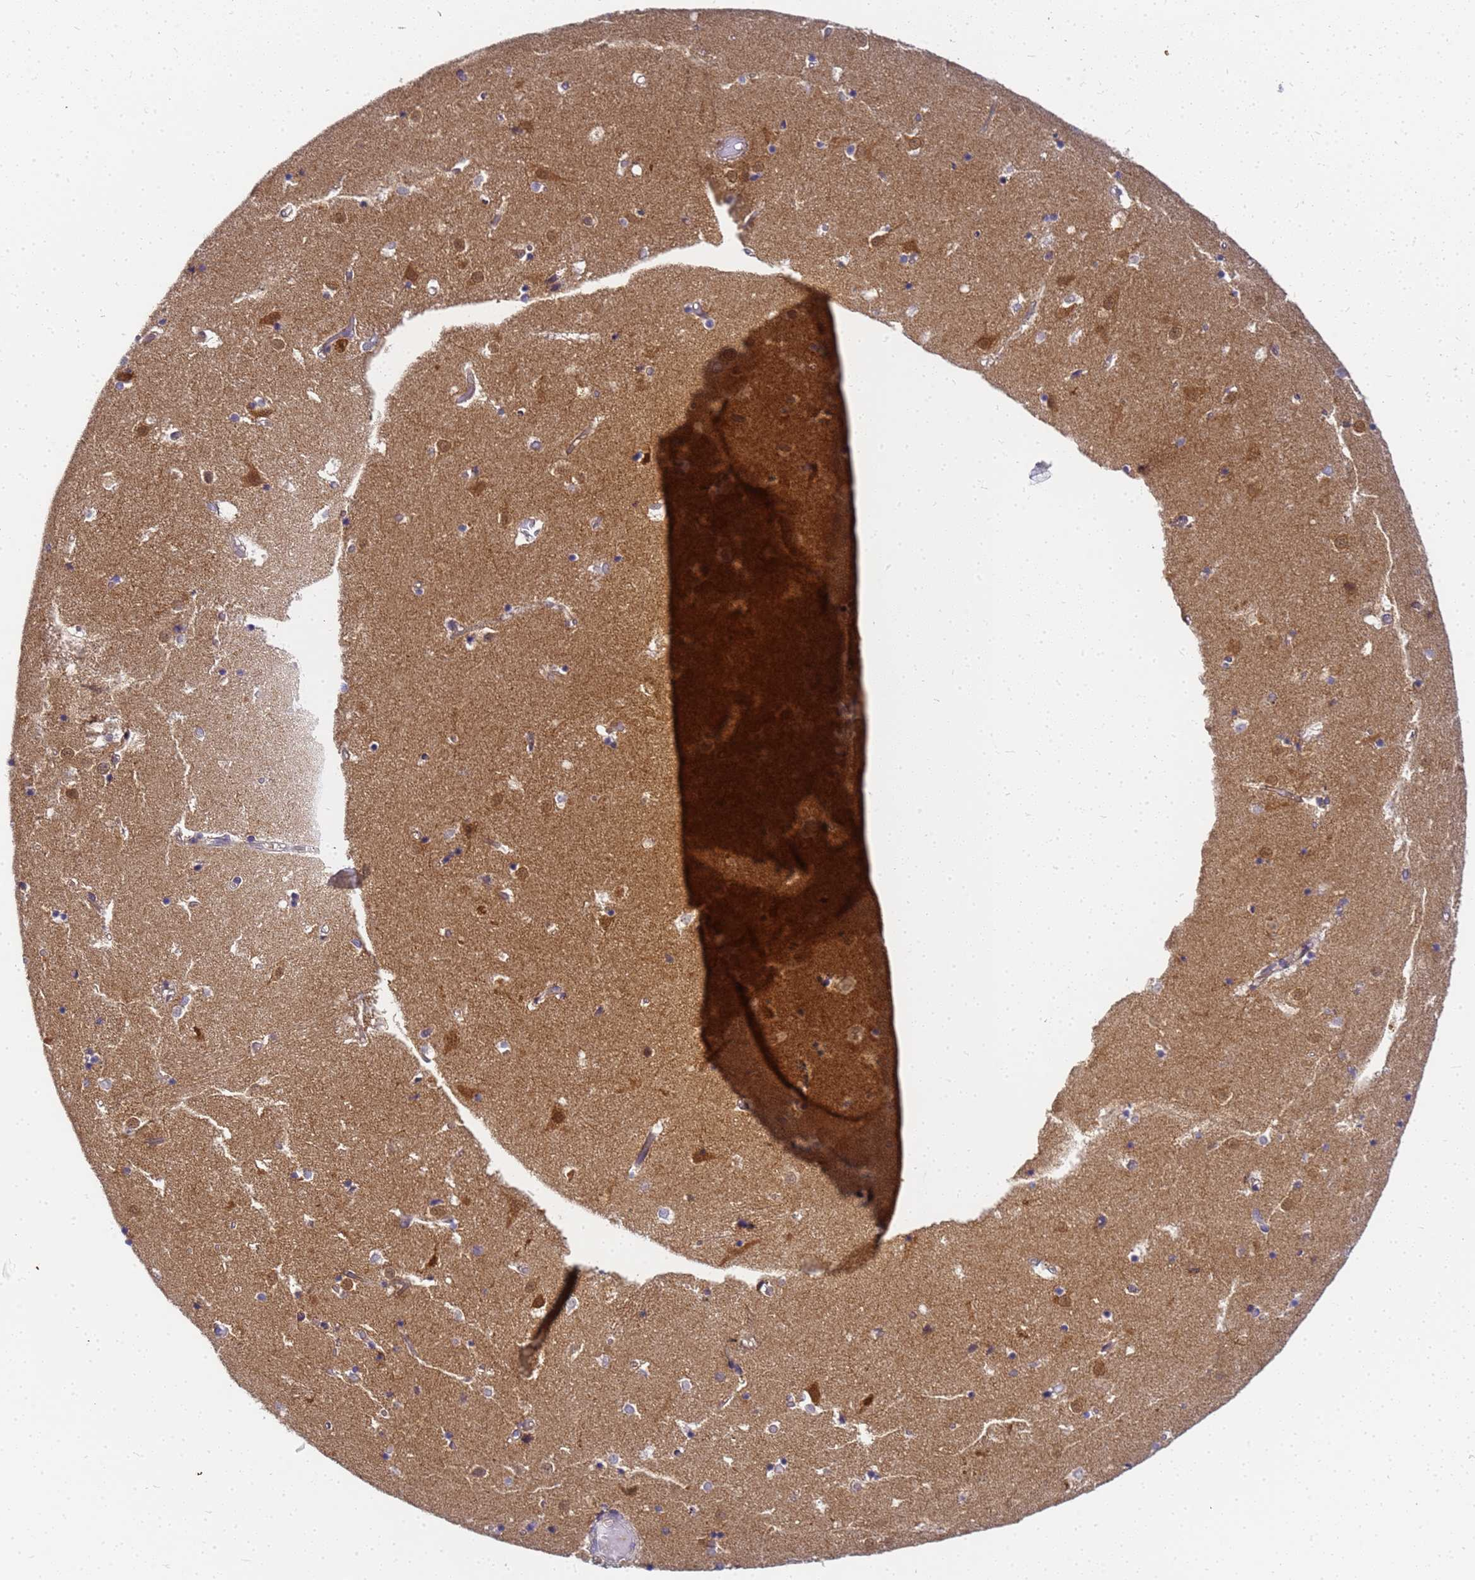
{"staining": {"intensity": "negative", "quantity": "none", "location": "none"}, "tissue": "caudate", "cell_type": "Glial cells", "image_type": "normal", "snomed": [{"axis": "morphology", "description": "Normal tissue, NOS"}, {"axis": "topography", "description": "Lateral ventricle wall"}], "caption": "Caudate was stained to show a protein in brown. There is no significant positivity in glial cells. (DAB IHC with hematoxylin counter stain).", "gene": "CHM", "patient": {"sex": "female", "age": 52}}